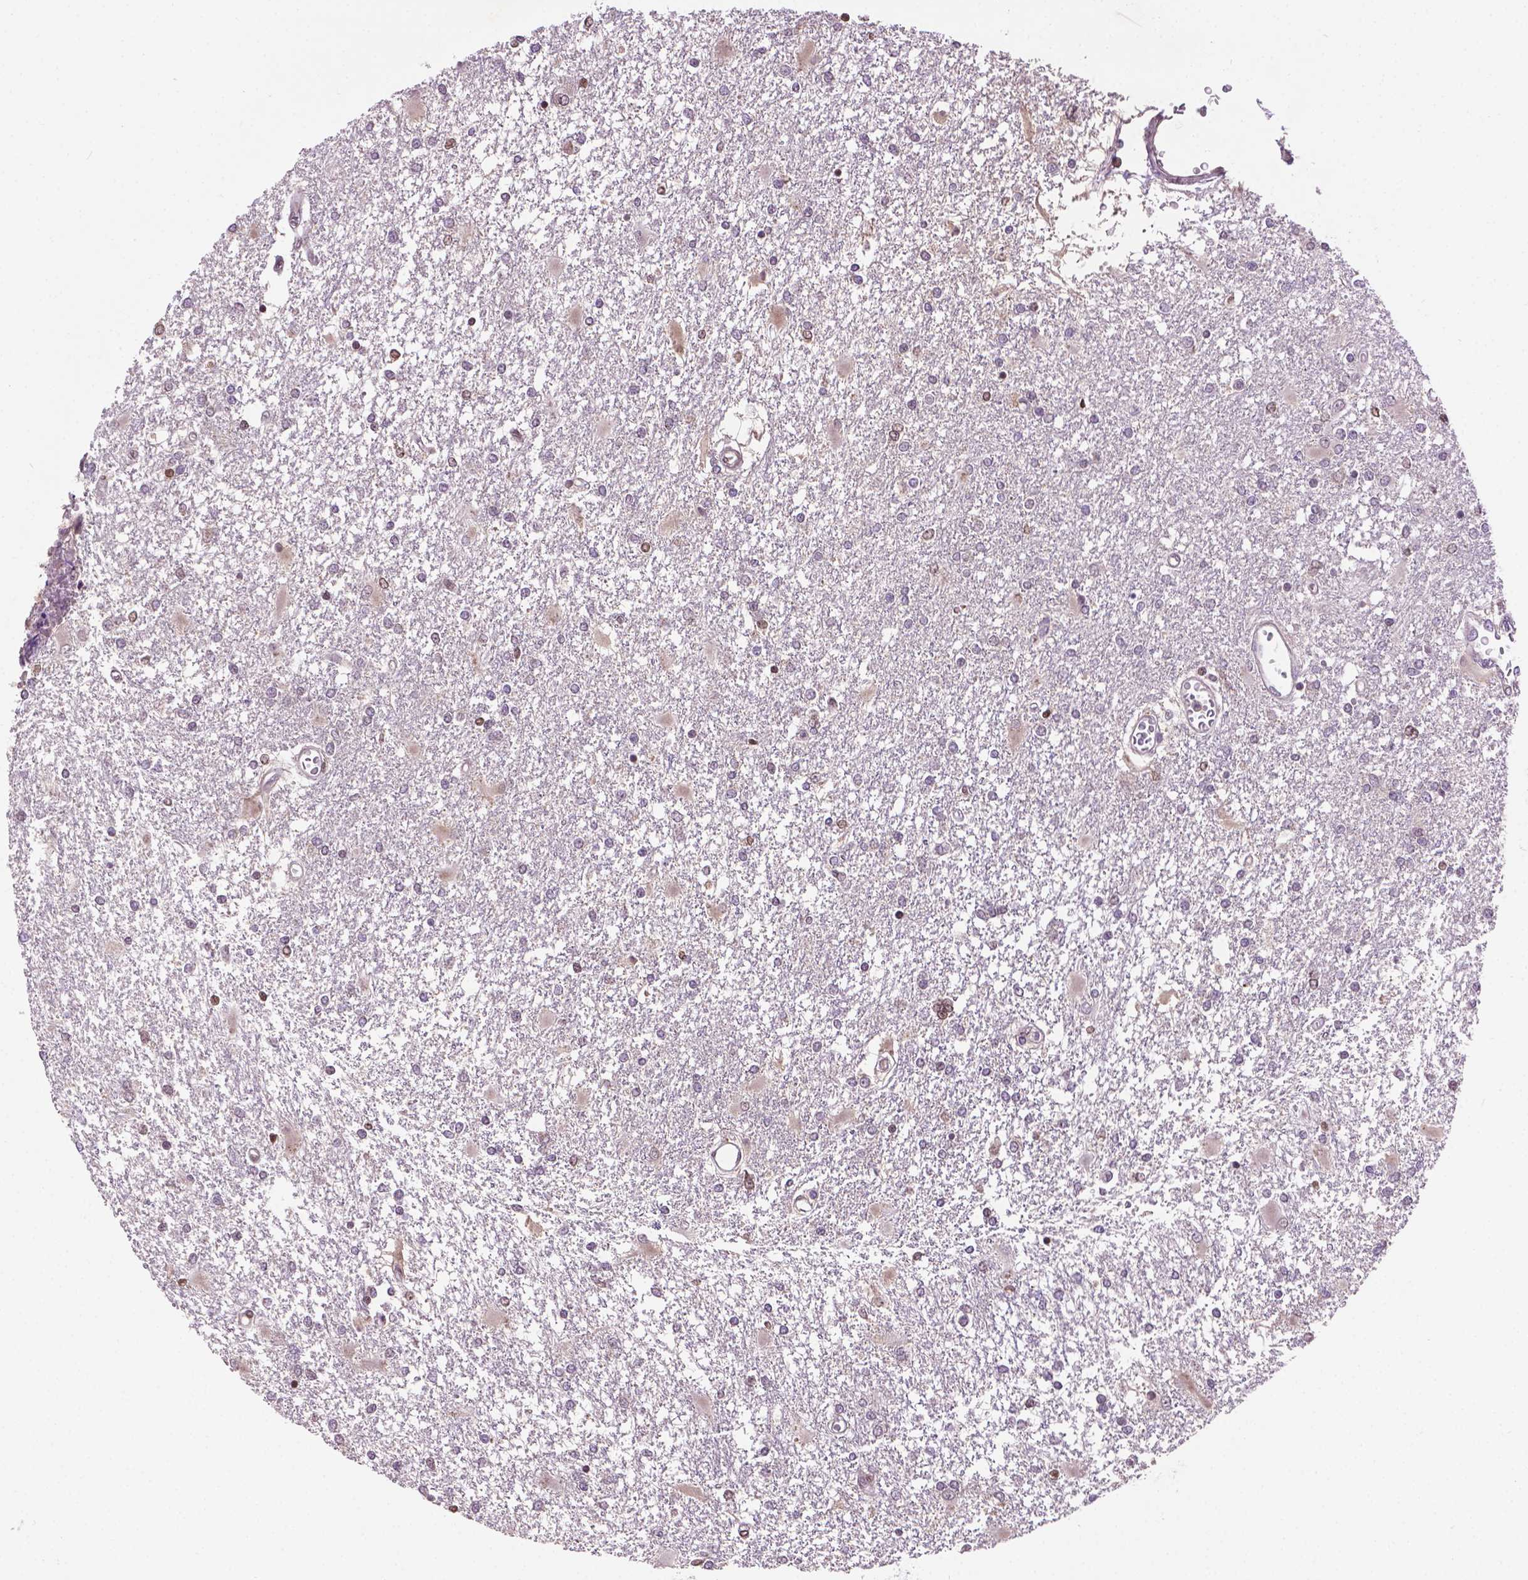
{"staining": {"intensity": "negative", "quantity": "none", "location": "none"}, "tissue": "glioma", "cell_type": "Tumor cells", "image_type": "cancer", "snomed": [{"axis": "morphology", "description": "Glioma, malignant, High grade"}, {"axis": "topography", "description": "Cerebral cortex"}], "caption": "Photomicrograph shows no significant protein staining in tumor cells of glioma.", "gene": "IRF6", "patient": {"sex": "male", "age": 79}}